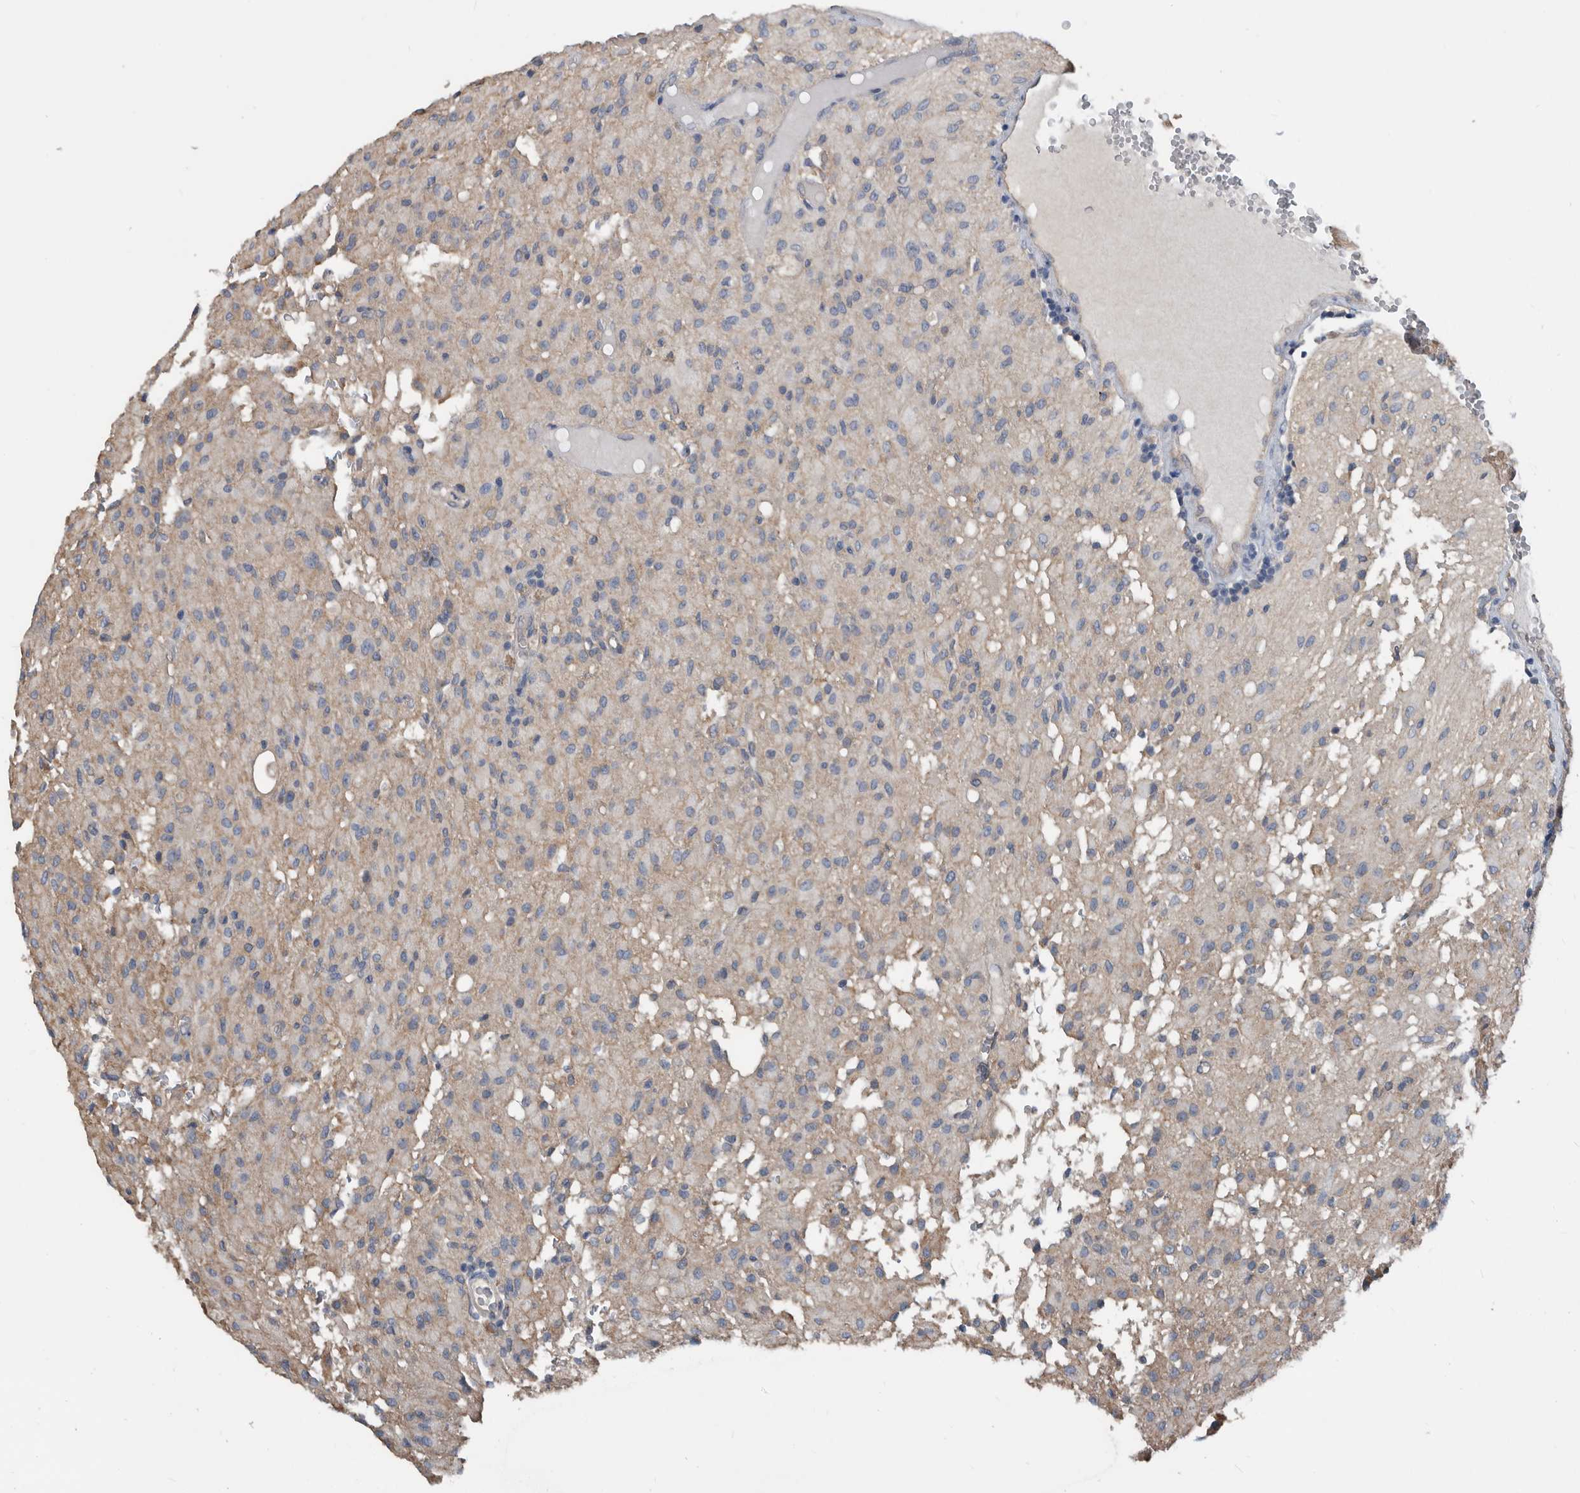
{"staining": {"intensity": "negative", "quantity": "none", "location": "none"}, "tissue": "glioma", "cell_type": "Tumor cells", "image_type": "cancer", "snomed": [{"axis": "morphology", "description": "Glioma, malignant, High grade"}, {"axis": "topography", "description": "Brain"}], "caption": "Tumor cells show no significant positivity in malignant glioma (high-grade).", "gene": "AFAP1", "patient": {"sex": "female", "age": 59}}